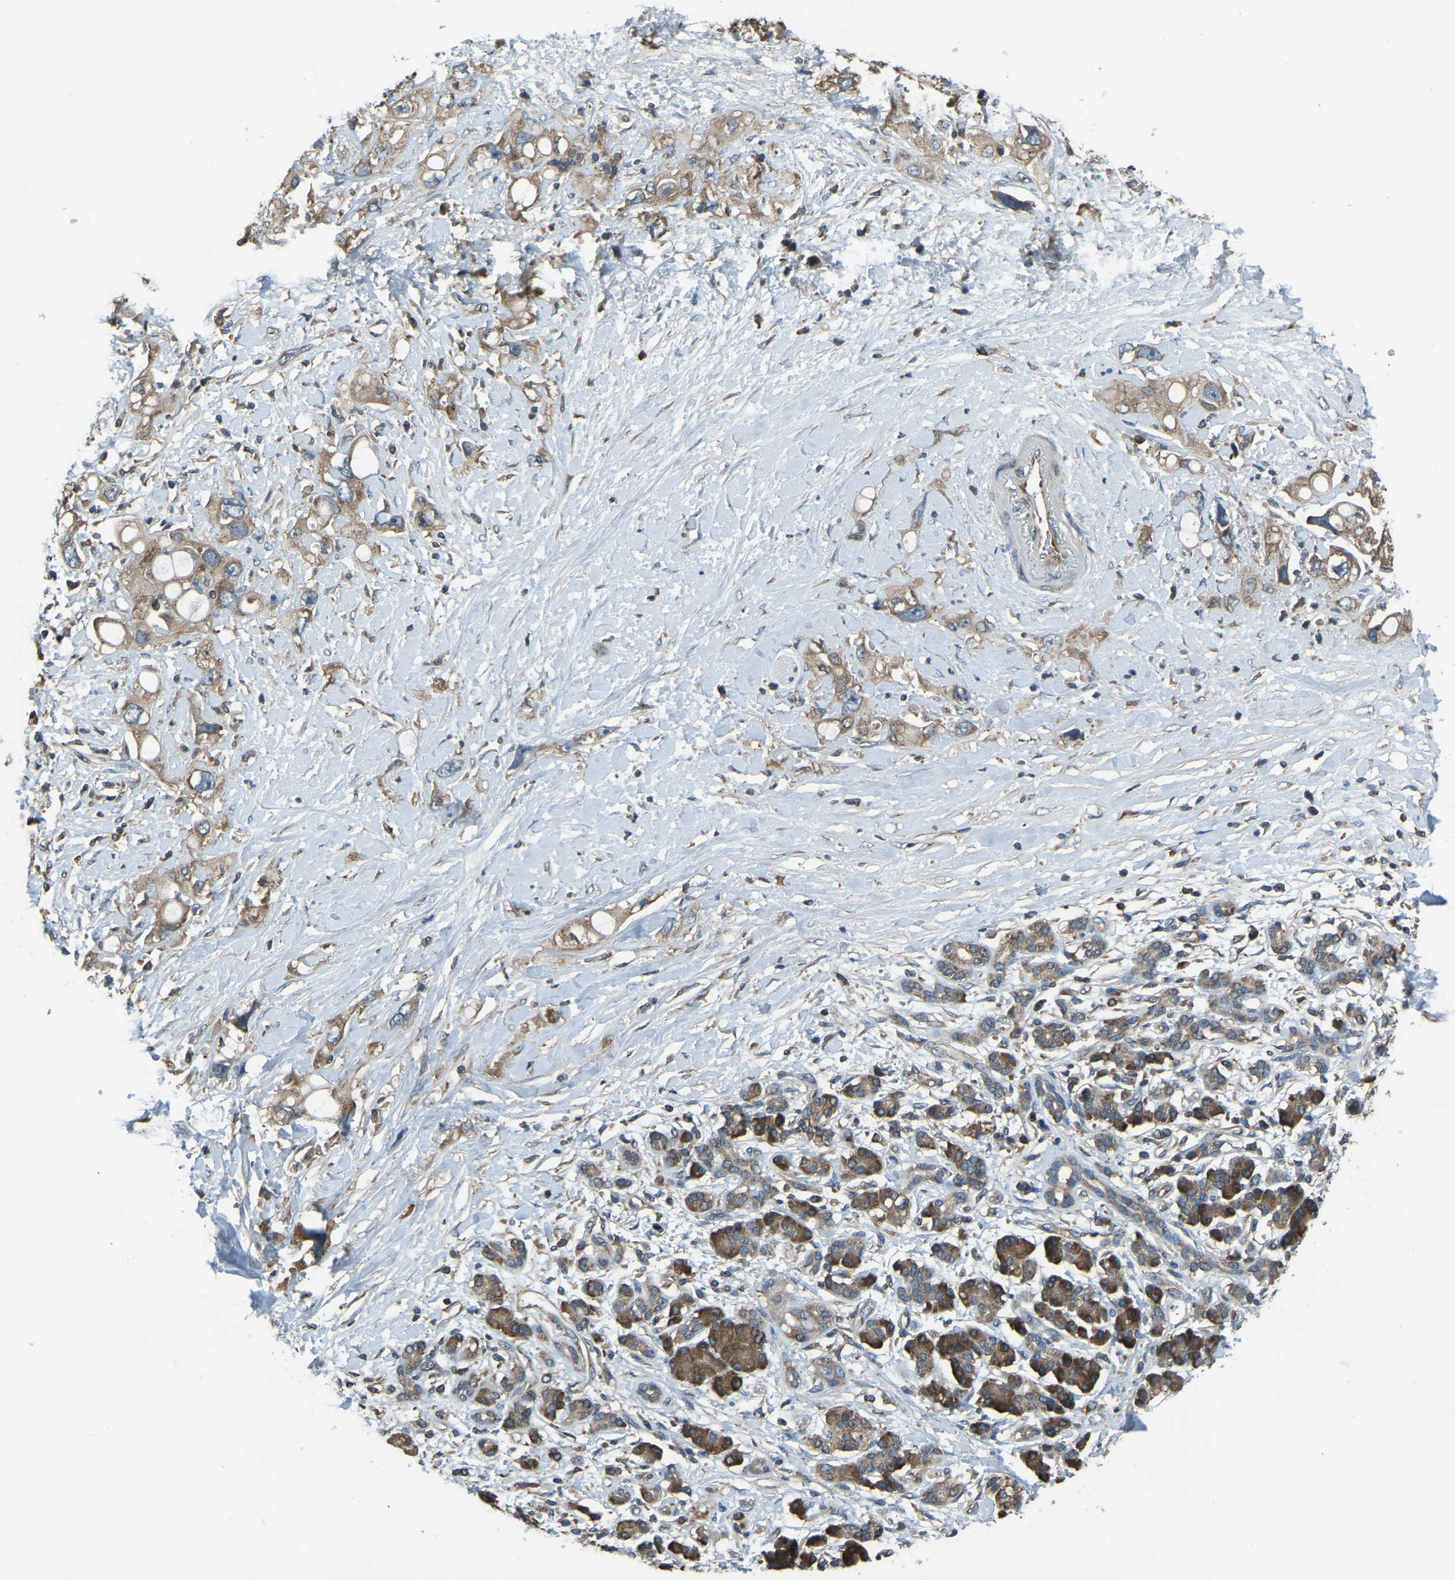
{"staining": {"intensity": "moderate", "quantity": ">75%", "location": "cytoplasmic/membranous"}, "tissue": "pancreatic cancer", "cell_type": "Tumor cells", "image_type": "cancer", "snomed": [{"axis": "morphology", "description": "Adenocarcinoma, NOS"}, {"axis": "topography", "description": "Pancreas"}], "caption": "Tumor cells display medium levels of moderate cytoplasmic/membranous expression in approximately >75% of cells in human adenocarcinoma (pancreatic). (DAB (3,3'-diaminobenzidine) = brown stain, brightfield microscopy at high magnification).", "gene": "AIMP1", "patient": {"sex": "female", "age": 56}}